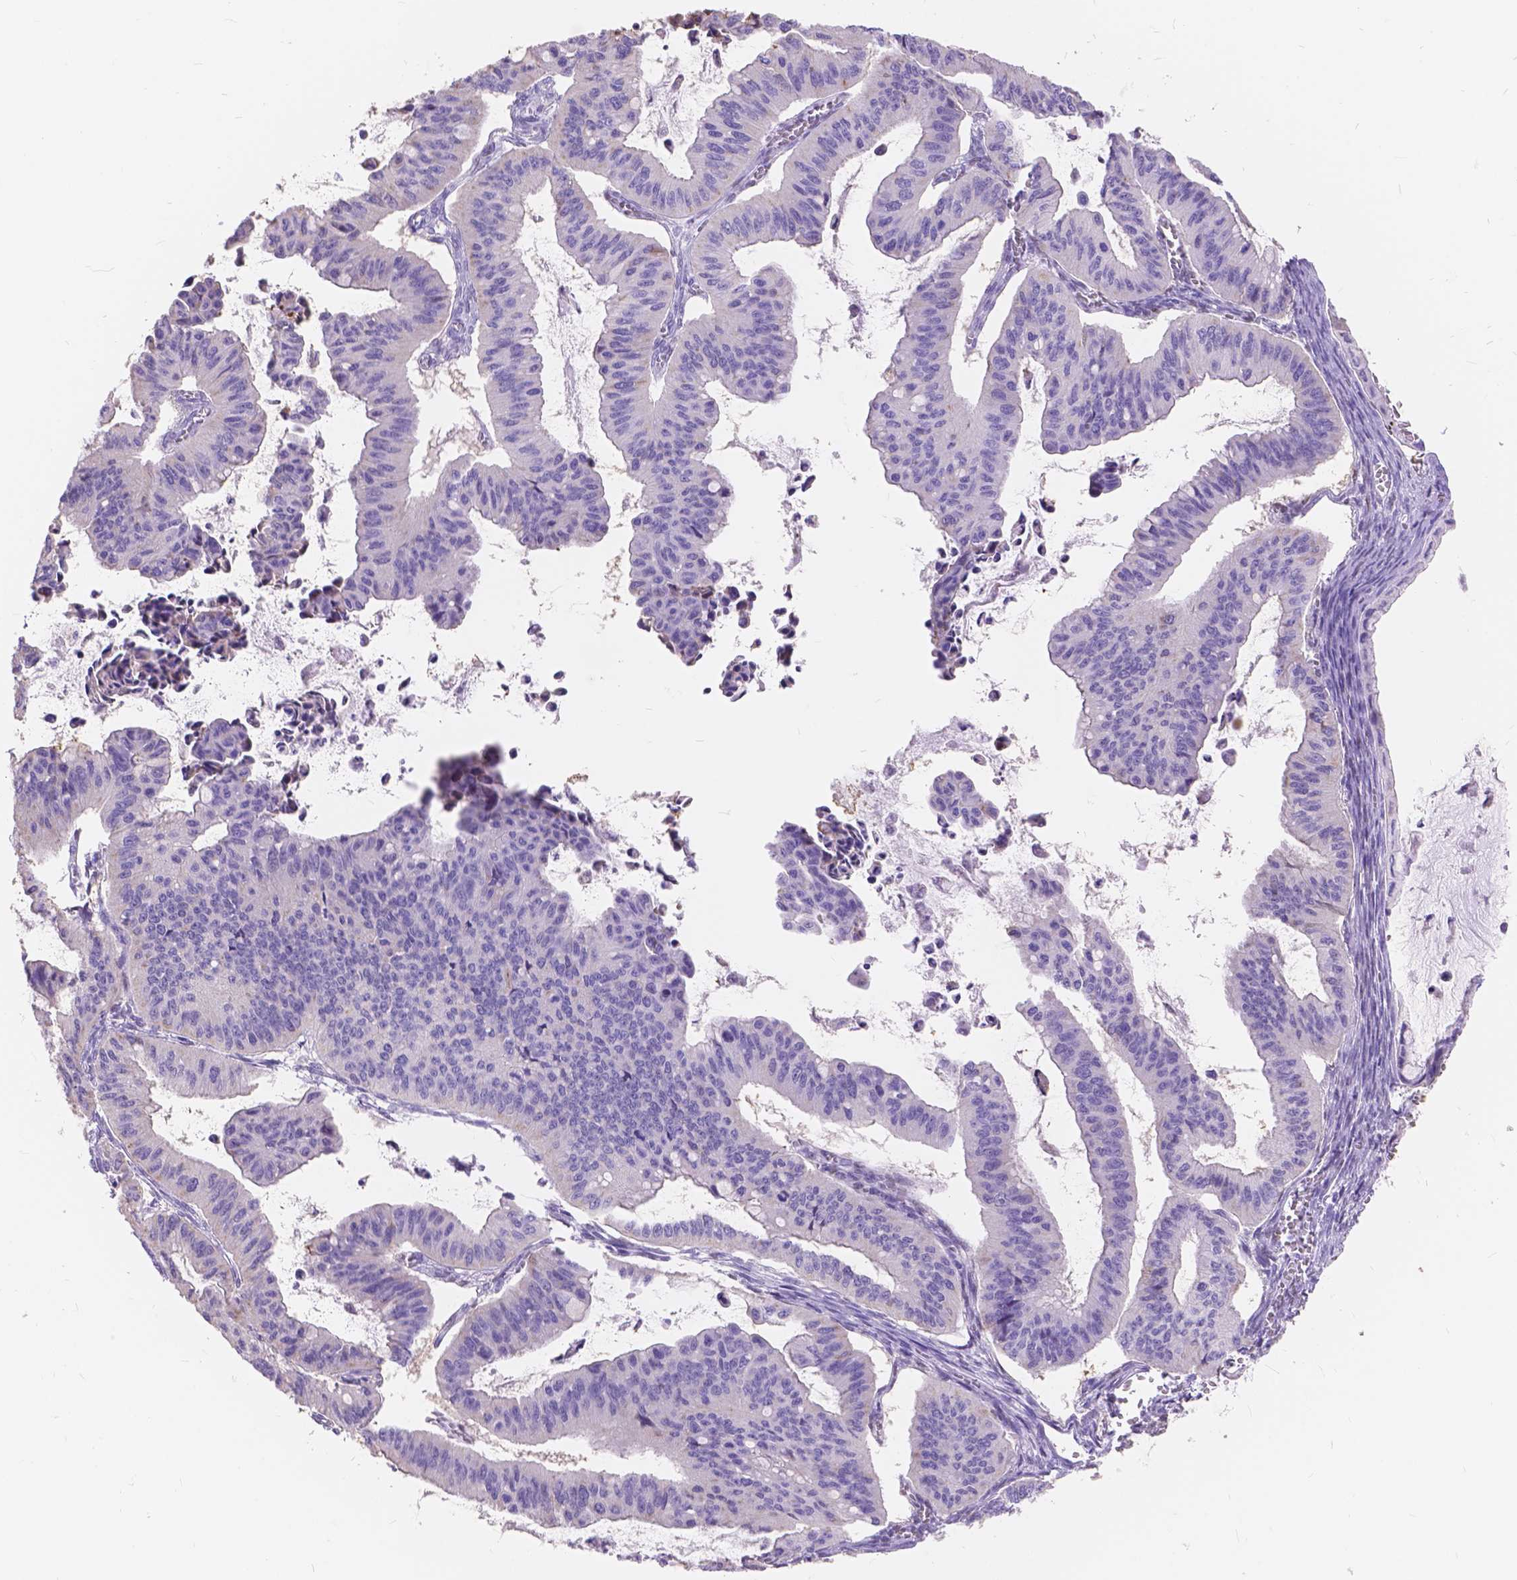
{"staining": {"intensity": "negative", "quantity": "none", "location": "none"}, "tissue": "ovarian cancer", "cell_type": "Tumor cells", "image_type": "cancer", "snomed": [{"axis": "morphology", "description": "Cystadenocarcinoma, mucinous, NOS"}, {"axis": "topography", "description": "Ovary"}], "caption": "A high-resolution micrograph shows immunohistochemistry (IHC) staining of ovarian cancer (mucinous cystadenocarcinoma), which demonstrates no significant staining in tumor cells. (Stains: DAB (3,3'-diaminobenzidine) immunohistochemistry with hematoxylin counter stain, Microscopy: brightfield microscopy at high magnification).", "gene": "FOXL2", "patient": {"sex": "female", "age": 72}}